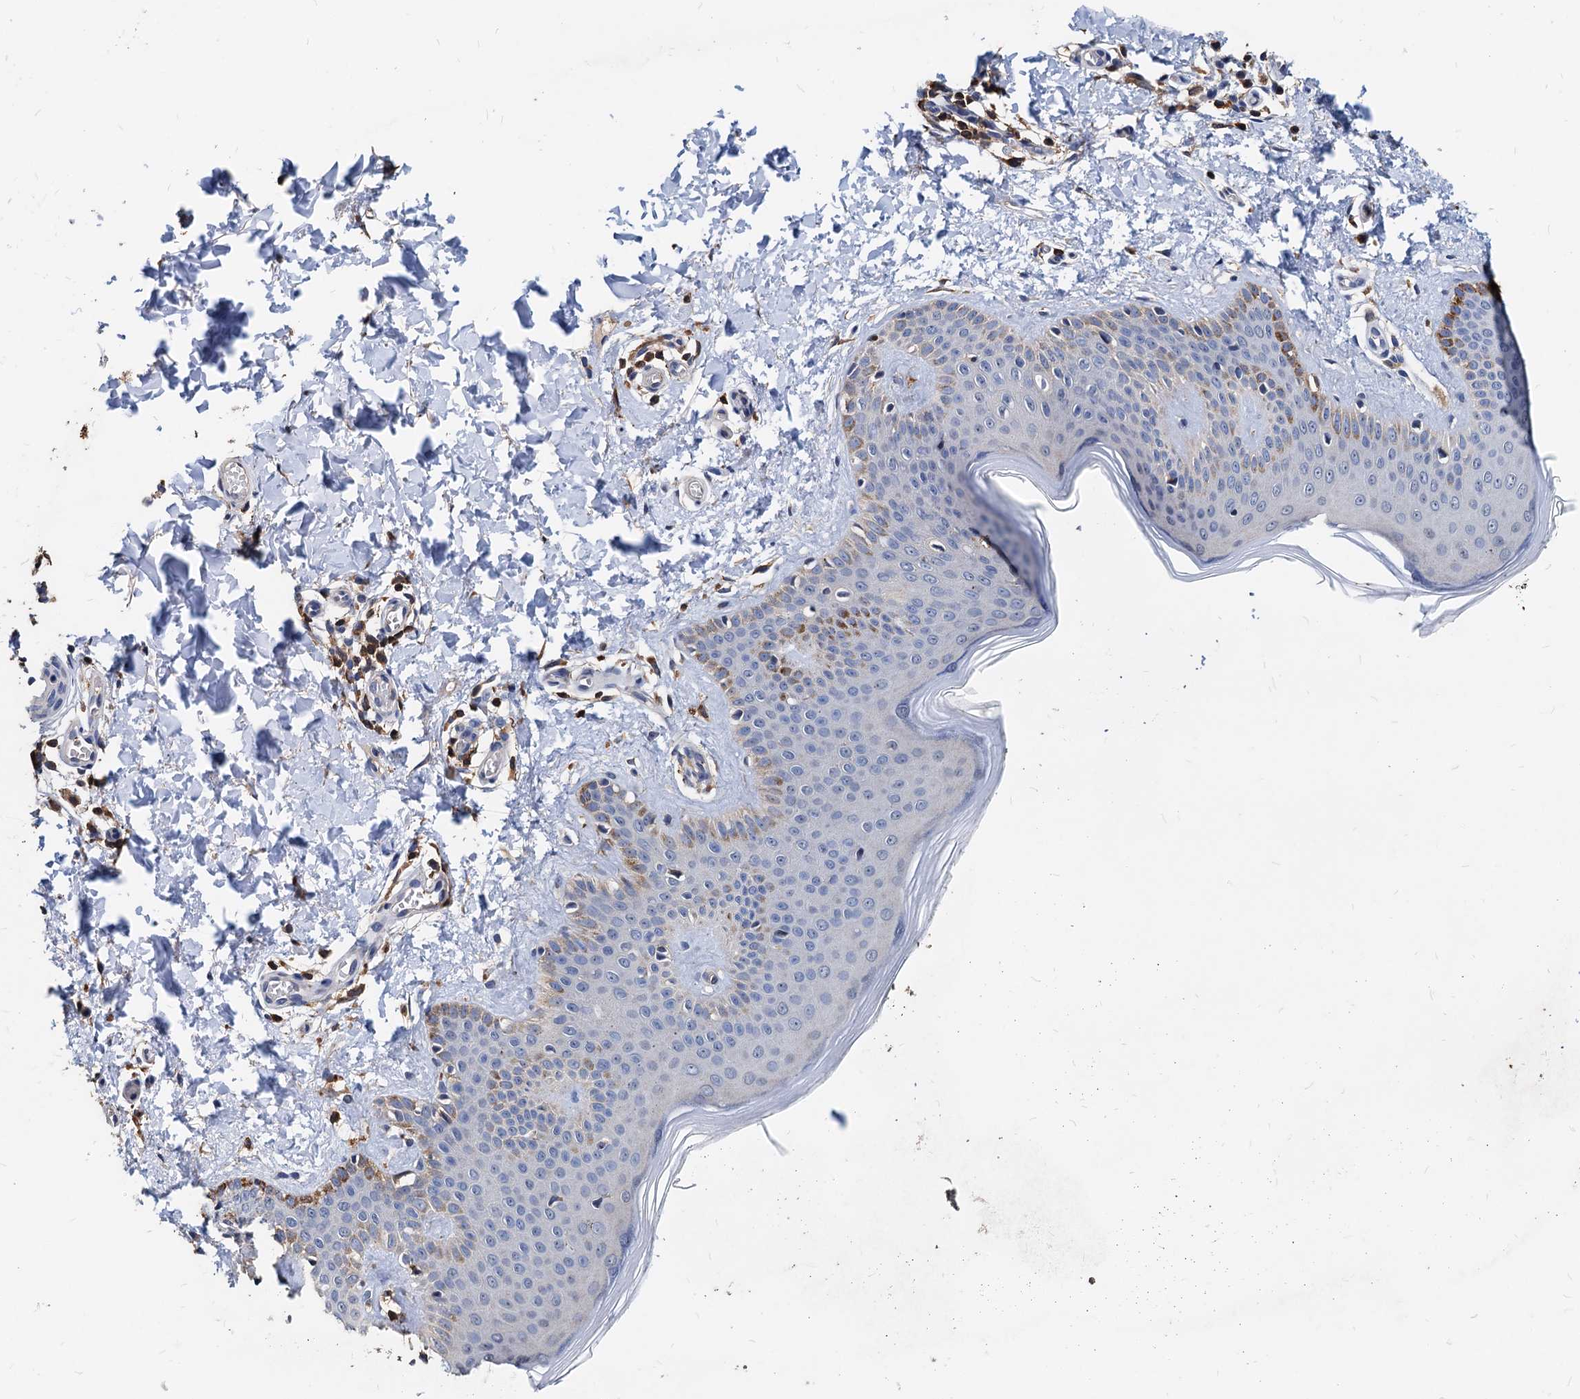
{"staining": {"intensity": "moderate", "quantity": ">75%", "location": "cytoplasmic/membranous"}, "tissue": "skin", "cell_type": "Fibroblasts", "image_type": "normal", "snomed": [{"axis": "morphology", "description": "Normal tissue, NOS"}, {"axis": "topography", "description": "Skin"}], "caption": "Human skin stained for a protein (brown) reveals moderate cytoplasmic/membranous positive staining in approximately >75% of fibroblasts.", "gene": "LCP2", "patient": {"sex": "male", "age": 36}}